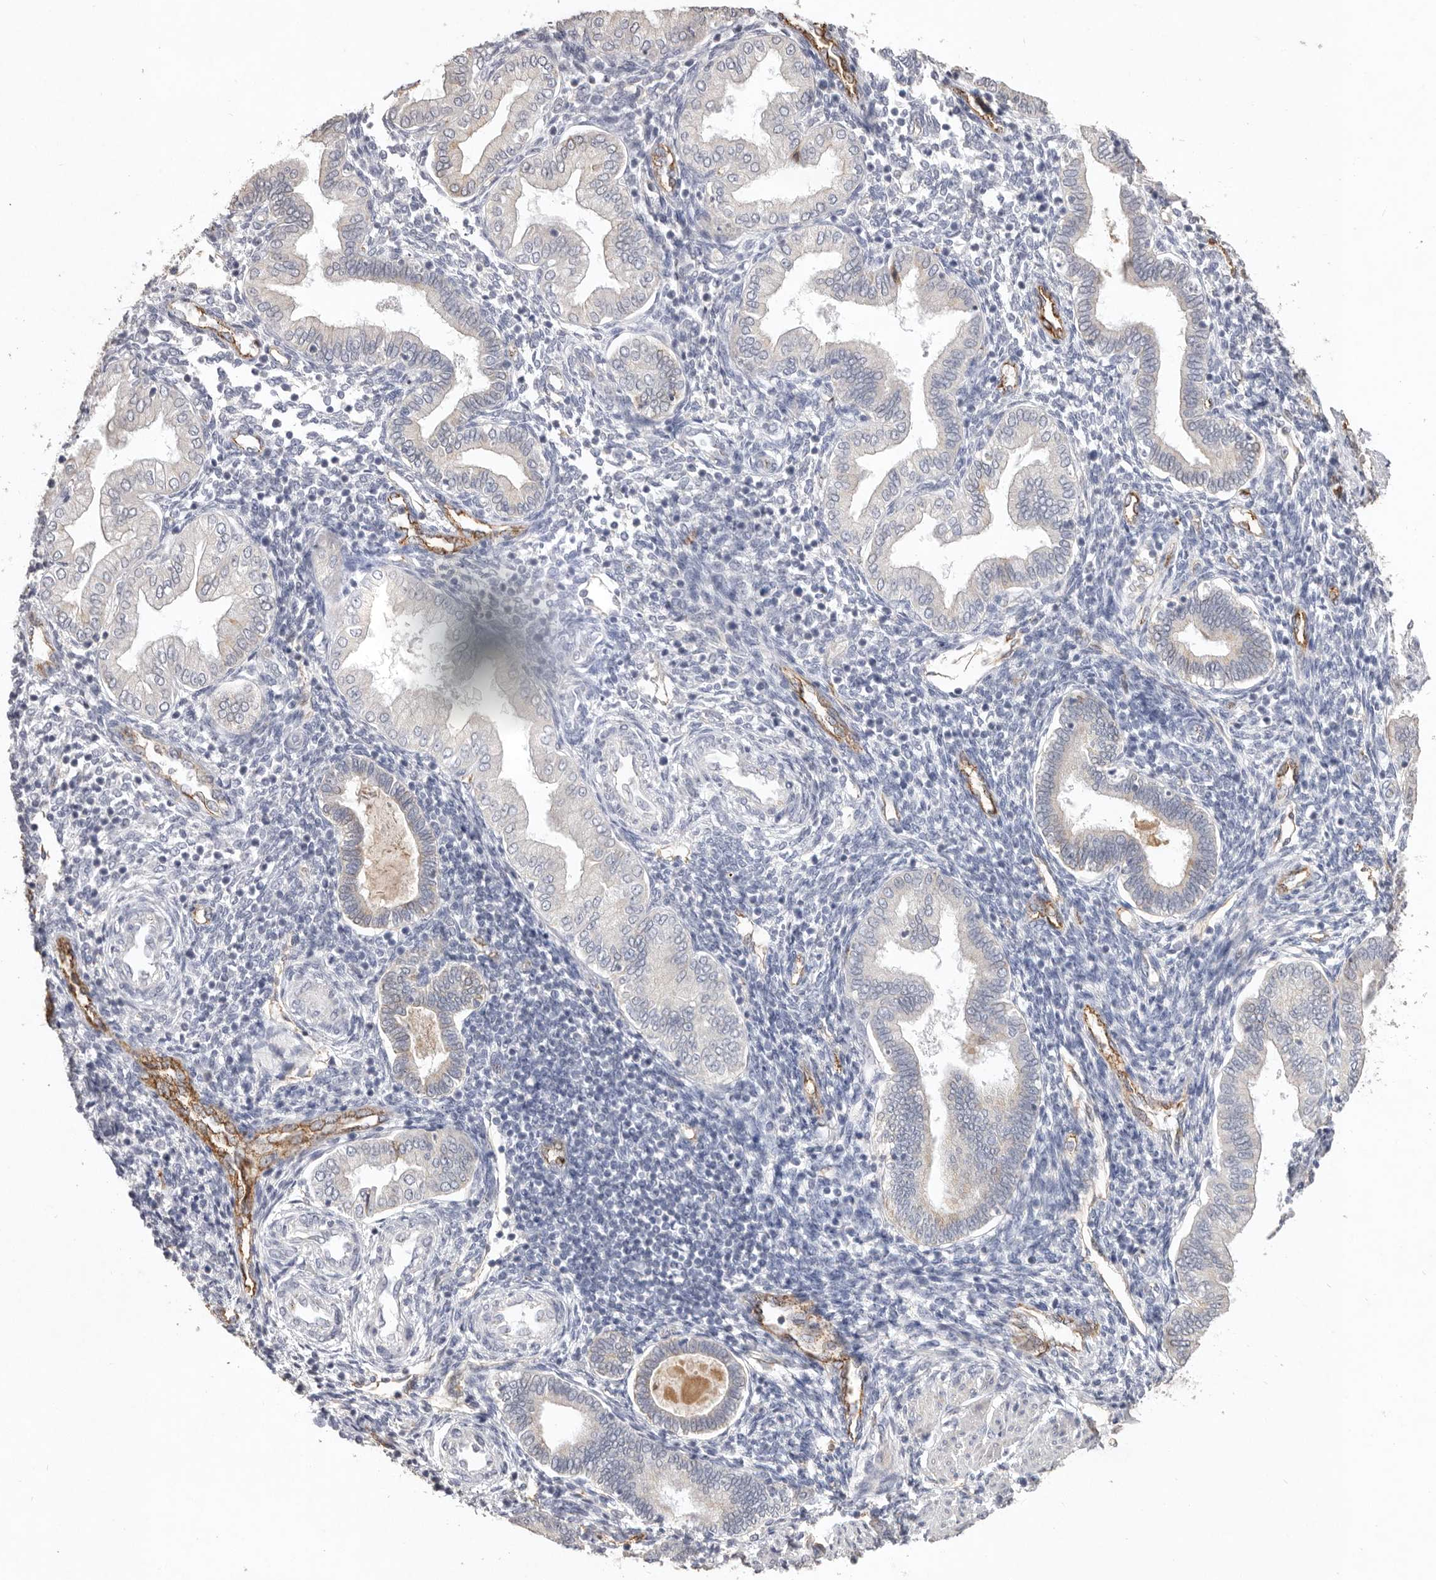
{"staining": {"intensity": "negative", "quantity": "none", "location": "none"}, "tissue": "endometrium", "cell_type": "Cells in endometrial stroma", "image_type": "normal", "snomed": [{"axis": "morphology", "description": "Normal tissue, NOS"}, {"axis": "topography", "description": "Endometrium"}], "caption": "This is a micrograph of immunohistochemistry (IHC) staining of normal endometrium, which shows no expression in cells in endometrial stroma.", "gene": "ZYG11B", "patient": {"sex": "female", "age": 53}}